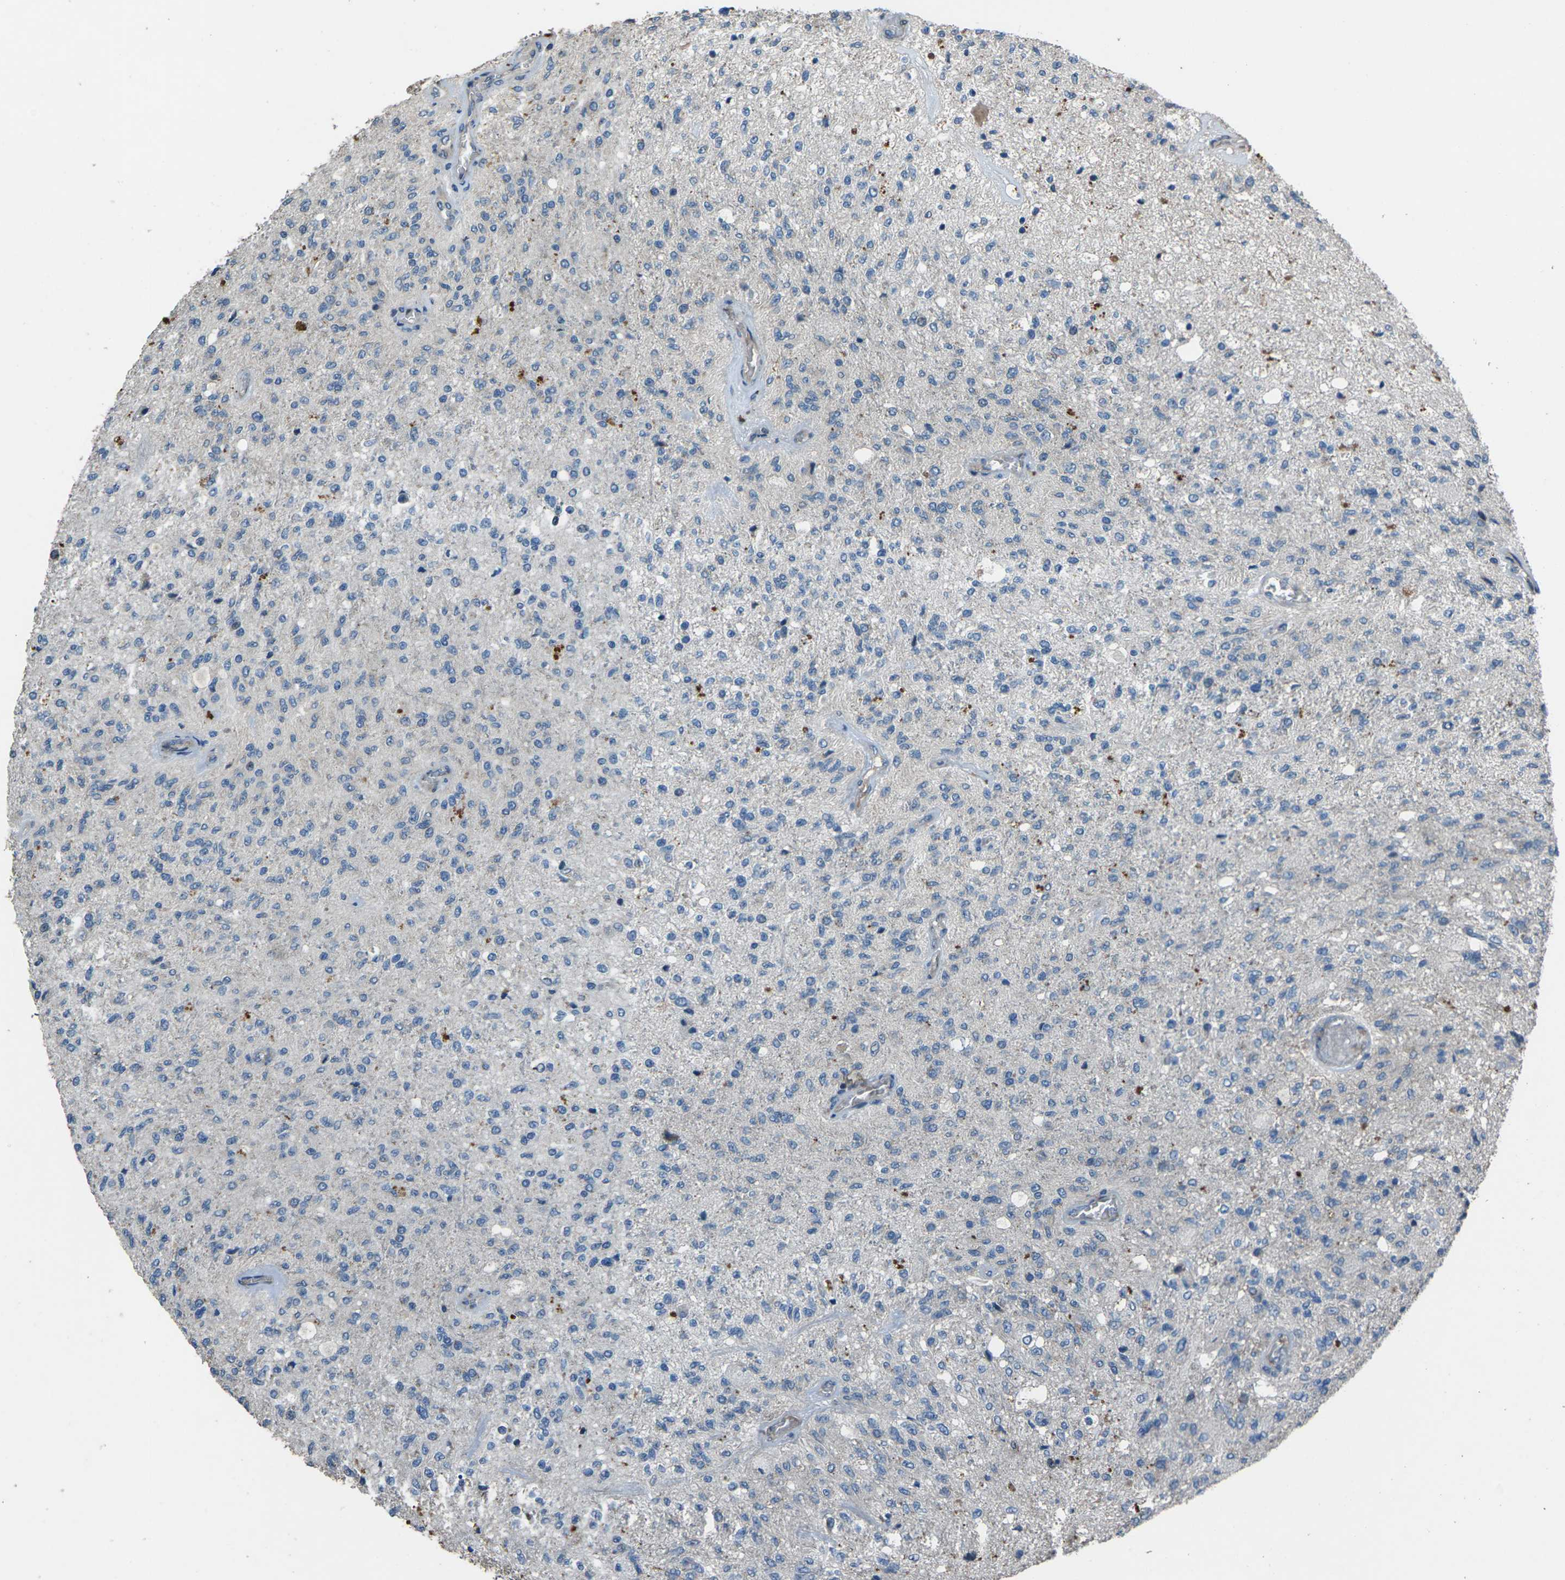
{"staining": {"intensity": "negative", "quantity": "none", "location": "none"}, "tissue": "glioma", "cell_type": "Tumor cells", "image_type": "cancer", "snomed": [{"axis": "morphology", "description": "Normal tissue, NOS"}, {"axis": "morphology", "description": "Glioma, malignant, High grade"}, {"axis": "topography", "description": "Cerebral cortex"}], "caption": "Immunohistochemistry of malignant glioma (high-grade) reveals no staining in tumor cells.", "gene": "EDNRA", "patient": {"sex": "male", "age": 77}}